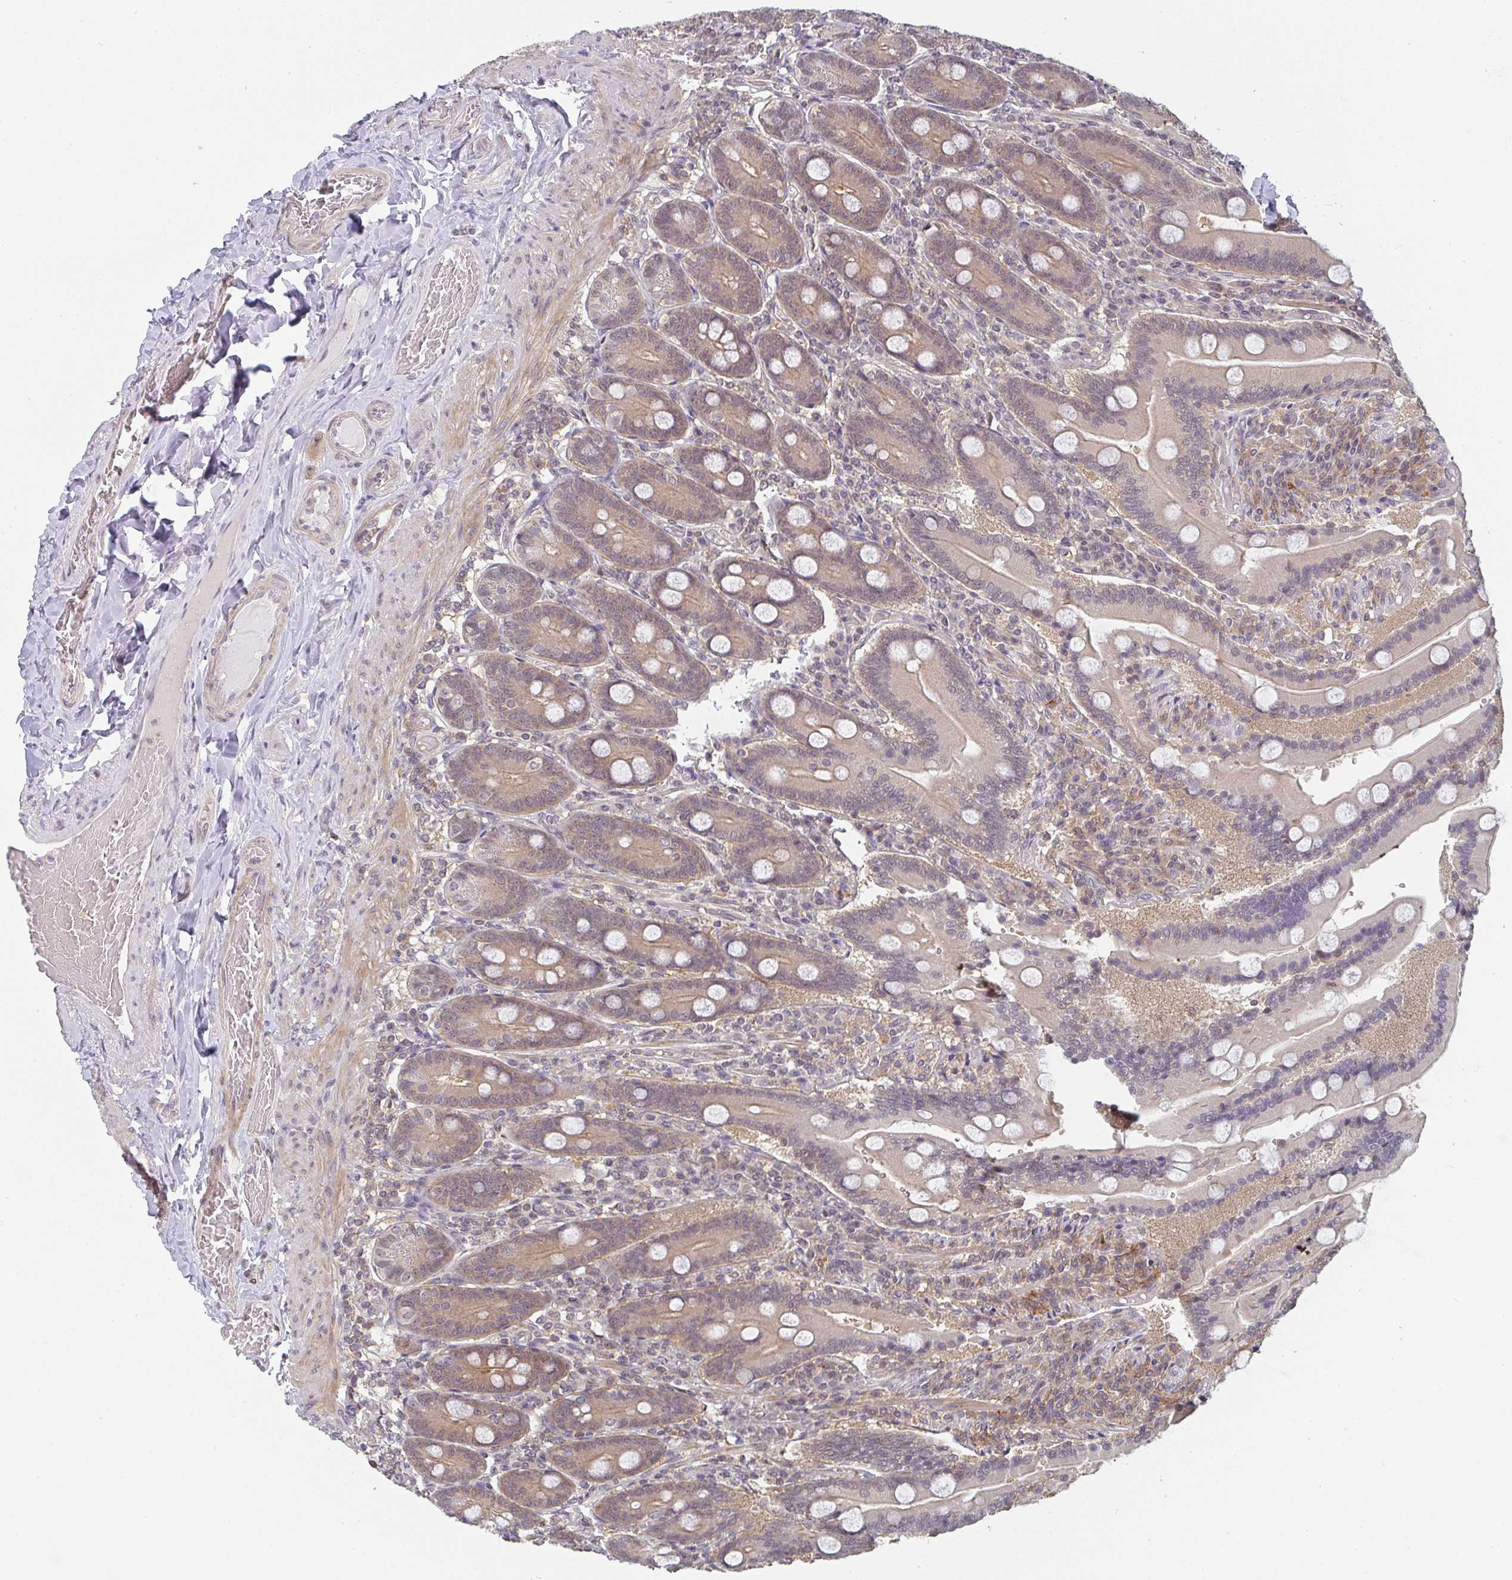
{"staining": {"intensity": "moderate", "quantity": ">75%", "location": "cytoplasmic/membranous,nuclear"}, "tissue": "duodenum", "cell_type": "Glandular cells", "image_type": "normal", "snomed": [{"axis": "morphology", "description": "Normal tissue, NOS"}, {"axis": "topography", "description": "Duodenum"}], "caption": "Human duodenum stained for a protein (brown) shows moderate cytoplasmic/membranous,nuclear positive expression in approximately >75% of glandular cells.", "gene": "RANGRF", "patient": {"sex": "female", "age": 62}}